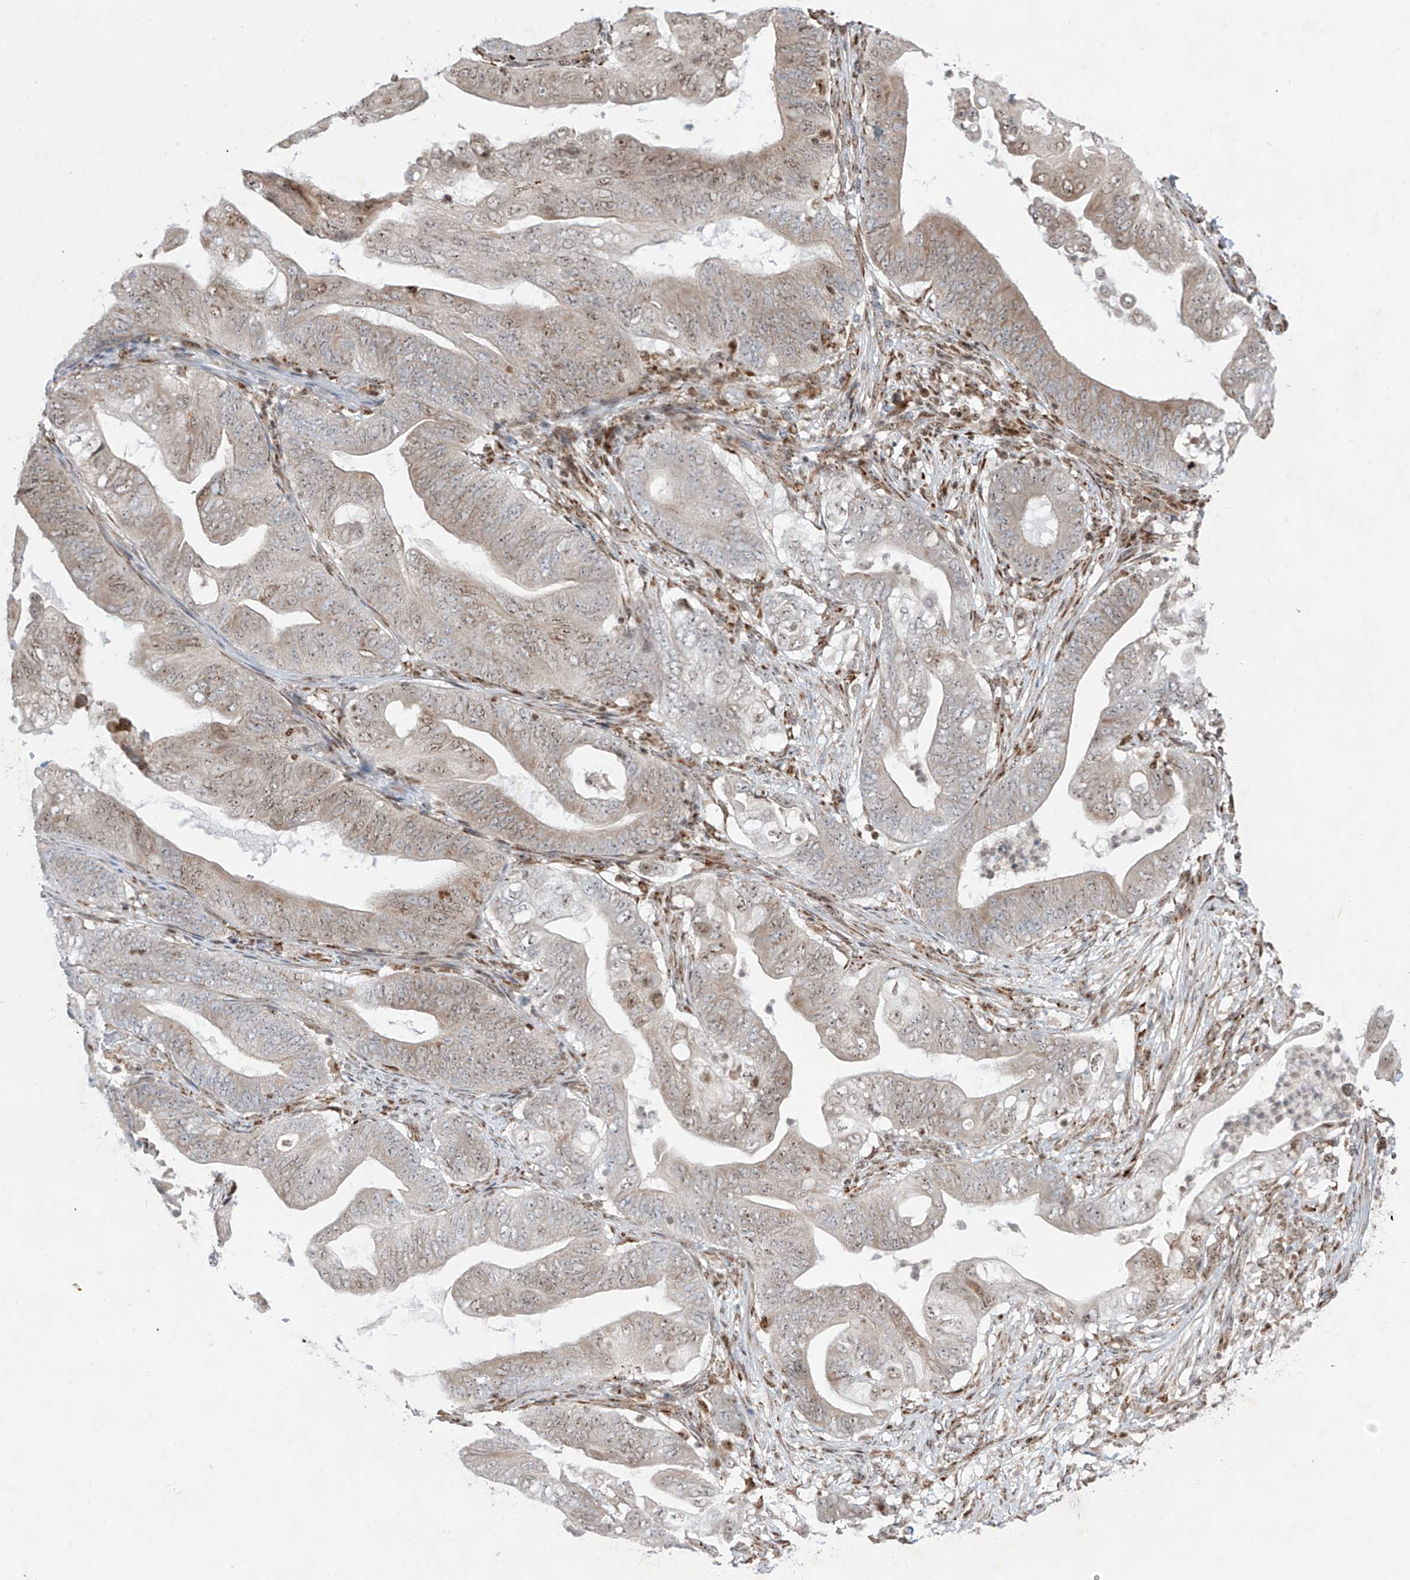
{"staining": {"intensity": "weak", "quantity": "<25%", "location": "cytoplasmic/membranous,nuclear"}, "tissue": "stomach cancer", "cell_type": "Tumor cells", "image_type": "cancer", "snomed": [{"axis": "morphology", "description": "Adenocarcinoma, NOS"}, {"axis": "topography", "description": "Stomach"}], "caption": "IHC photomicrograph of neoplastic tissue: stomach cancer stained with DAB demonstrates no significant protein staining in tumor cells.", "gene": "ZBTB8A", "patient": {"sex": "female", "age": 73}}